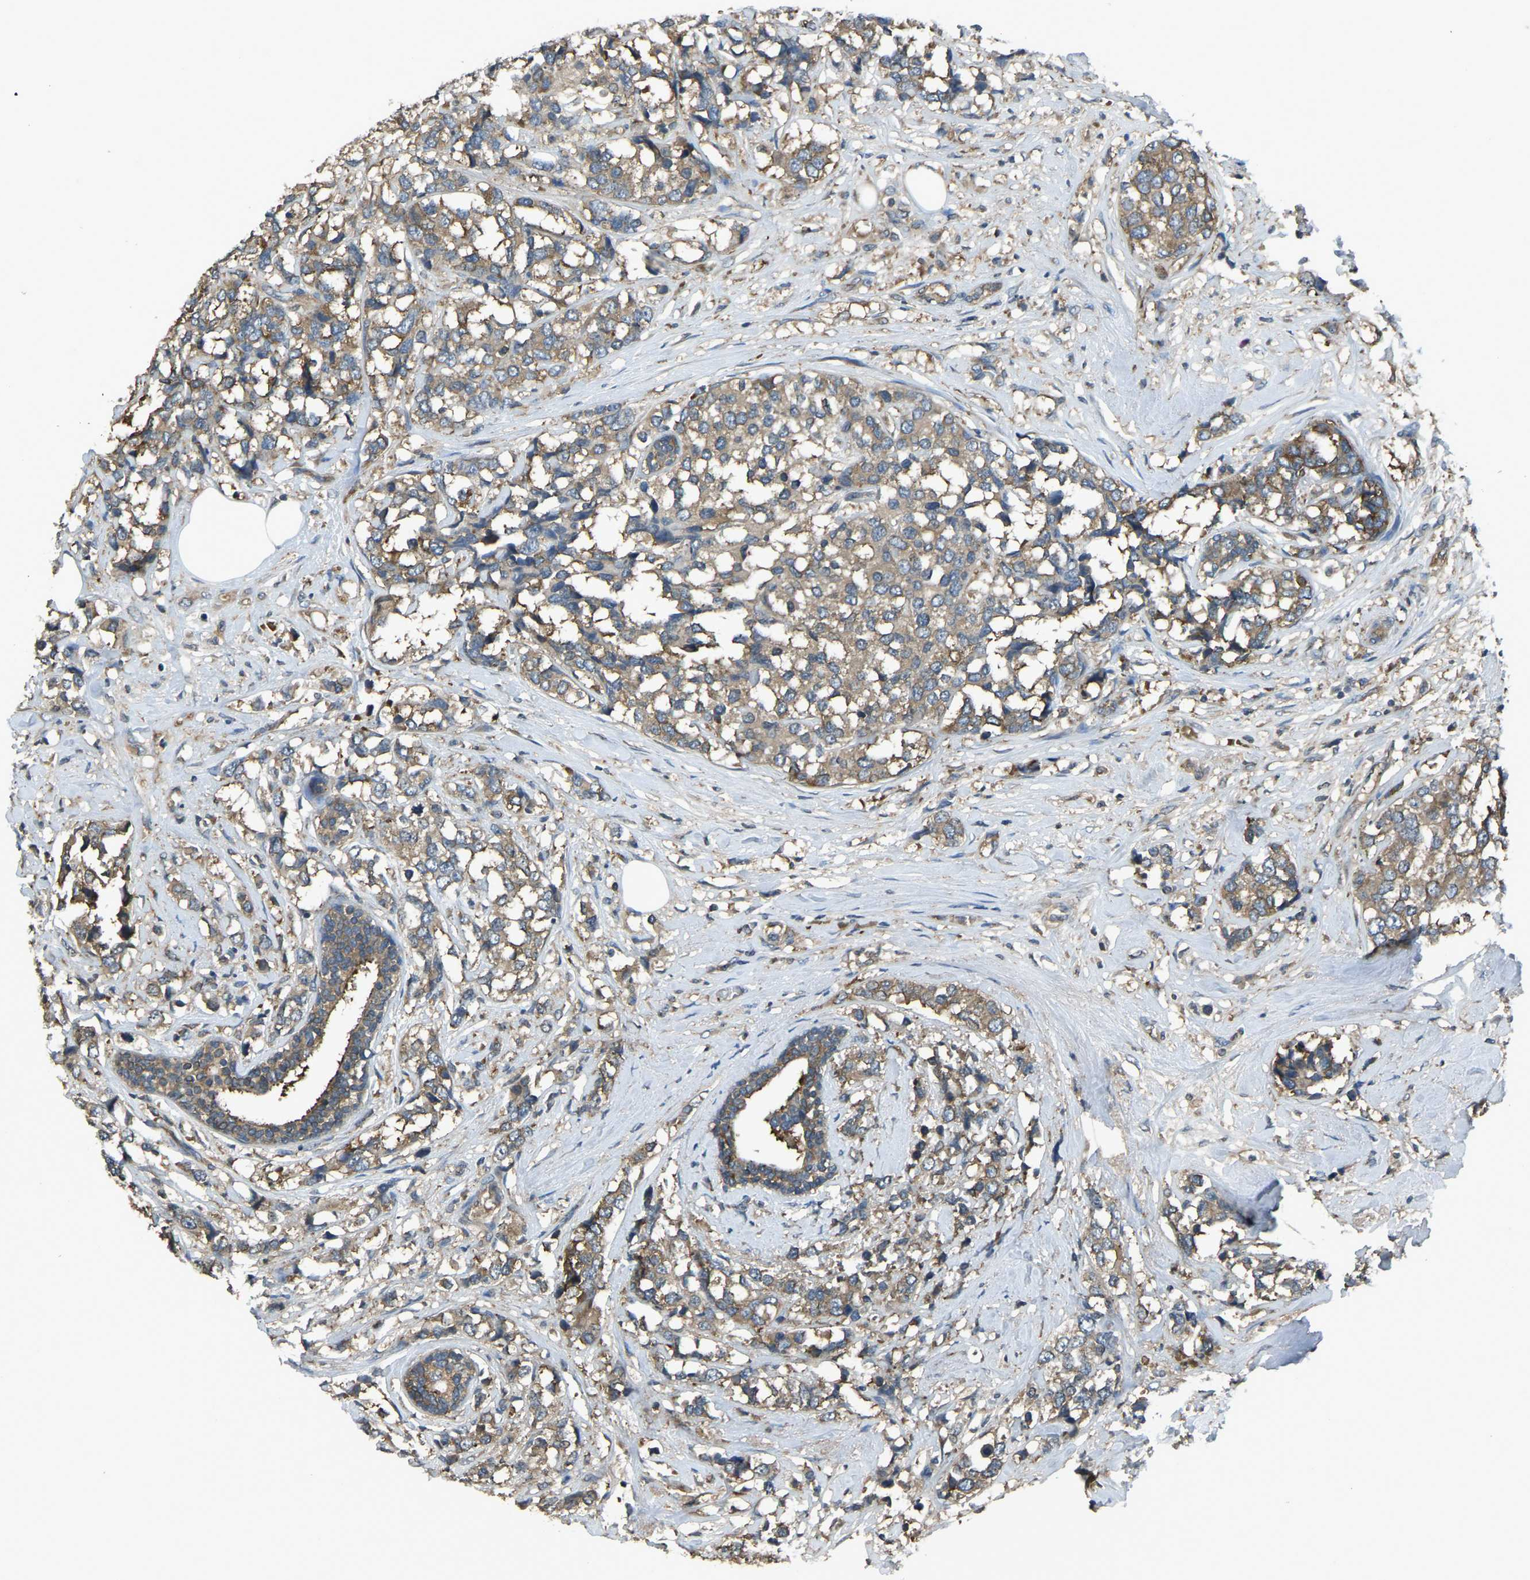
{"staining": {"intensity": "moderate", "quantity": ">75%", "location": "cytoplasmic/membranous"}, "tissue": "breast cancer", "cell_type": "Tumor cells", "image_type": "cancer", "snomed": [{"axis": "morphology", "description": "Lobular carcinoma"}, {"axis": "topography", "description": "Breast"}], "caption": "About >75% of tumor cells in lobular carcinoma (breast) show moderate cytoplasmic/membranous protein staining as visualized by brown immunohistochemical staining.", "gene": "AIMP1", "patient": {"sex": "female", "age": 59}}